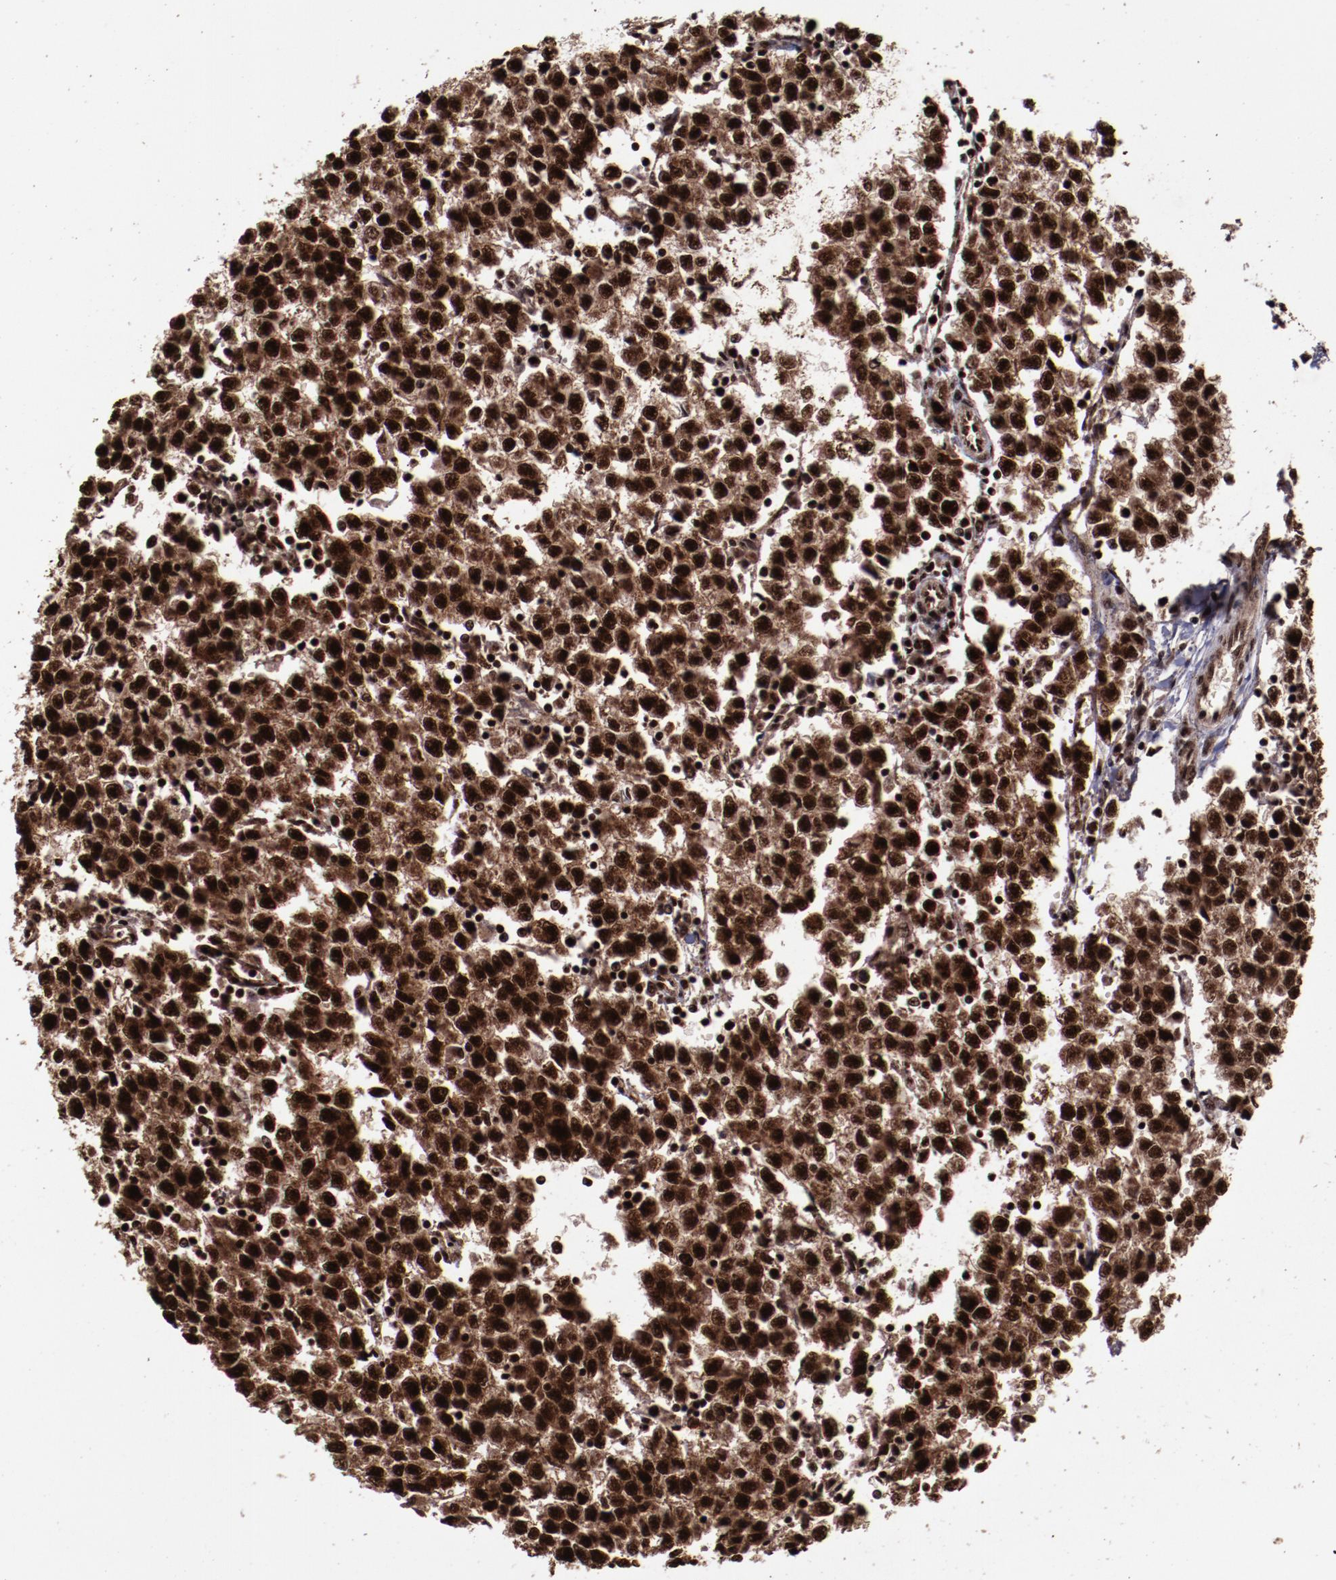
{"staining": {"intensity": "strong", "quantity": ">75%", "location": "cytoplasmic/membranous,nuclear"}, "tissue": "testis cancer", "cell_type": "Tumor cells", "image_type": "cancer", "snomed": [{"axis": "morphology", "description": "Seminoma, NOS"}, {"axis": "topography", "description": "Testis"}], "caption": "IHC of human testis cancer (seminoma) exhibits high levels of strong cytoplasmic/membranous and nuclear expression in about >75% of tumor cells.", "gene": "SNW1", "patient": {"sex": "male", "age": 35}}